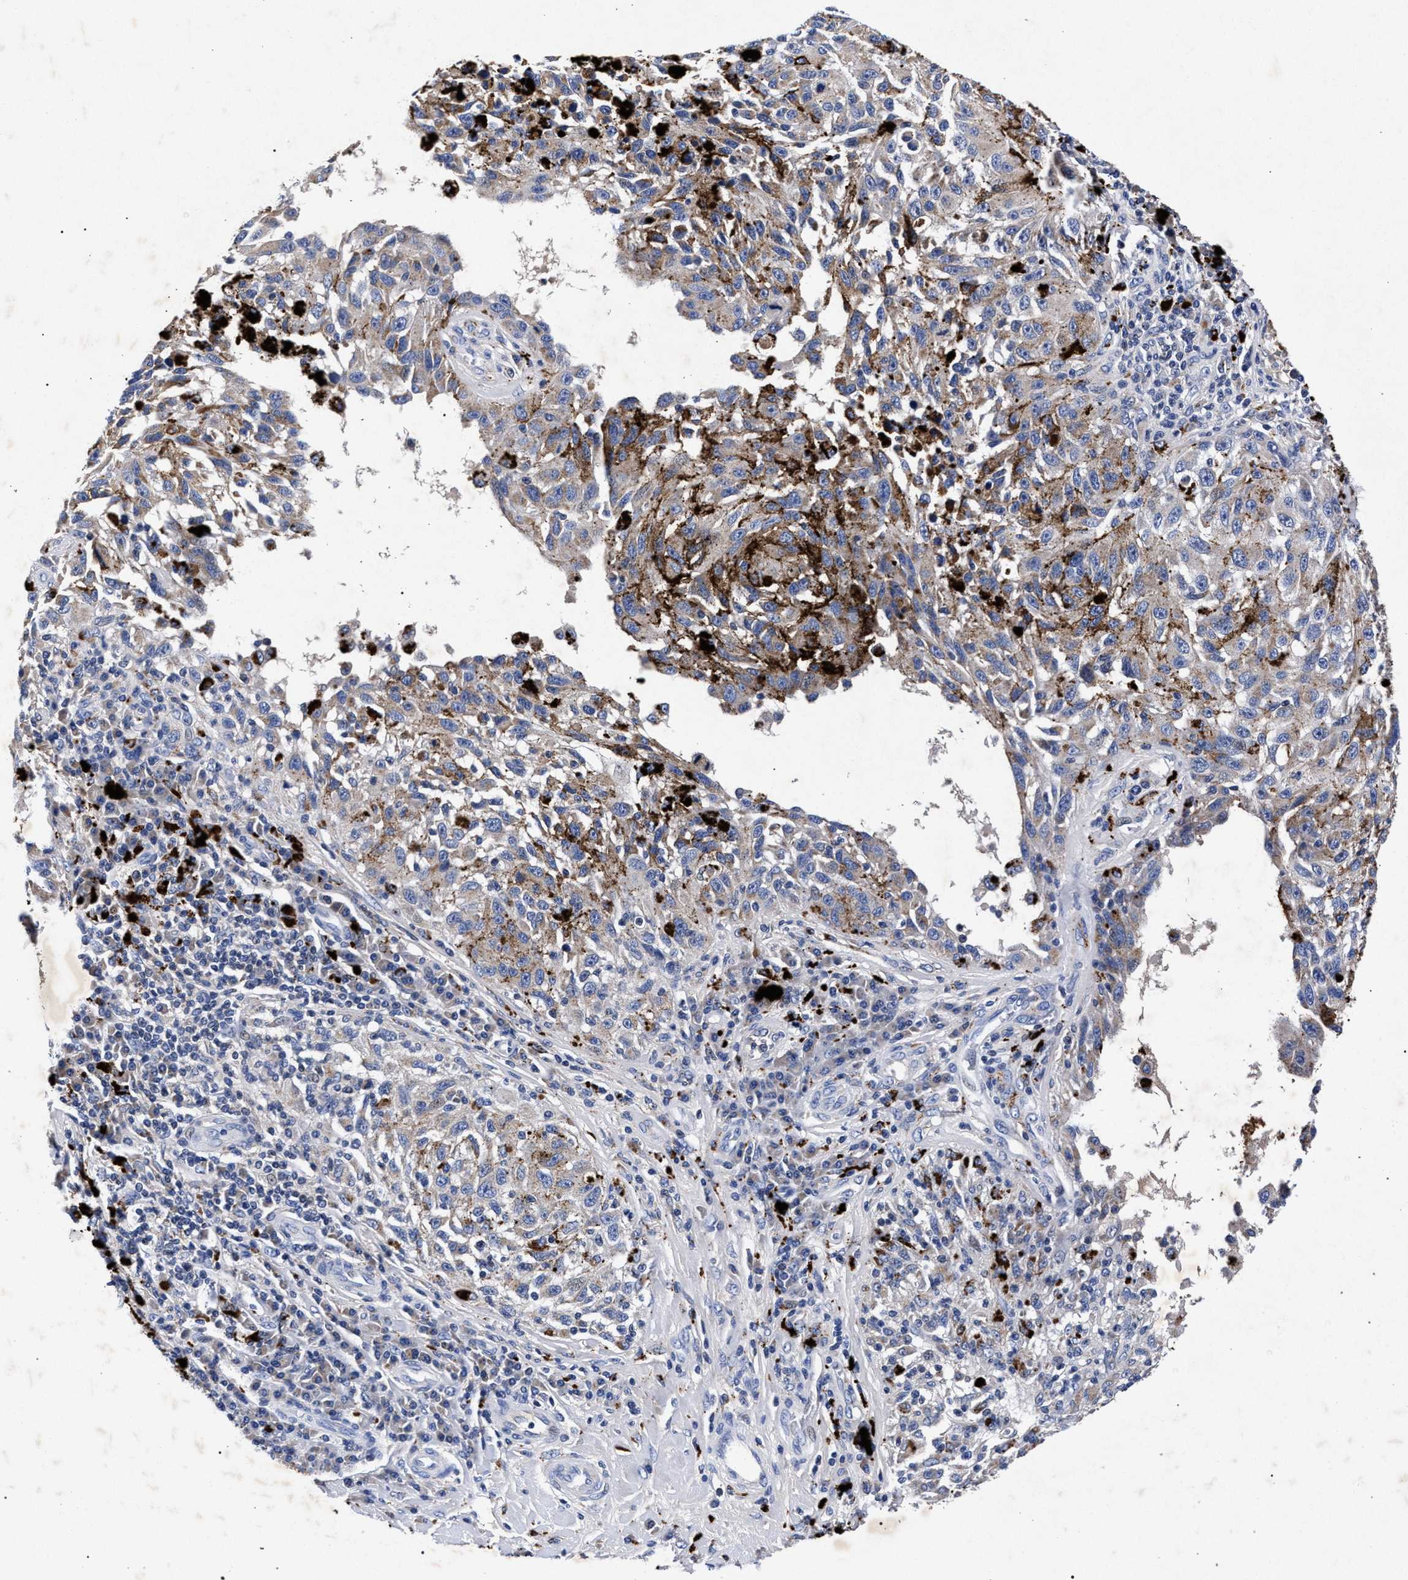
{"staining": {"intensity": "weak", "quantity": "25%-75%", "location": "cytoplasmic/membranous"}, "tissue": "melanoma", "cell_type": "Tumor cells", "image_type": "cancer", "snomed": [{"axis": "morphology", "description": "Malignant melanoma, NOS"}, {"axis": "topography", "description": "Skin"}], "caption": "Immunohistochemistry photomicrograph of human malignant melanoma stained for a protein (brown), which displays low levels of weak cytoplasmic/membranous expression in approximately 25%-75% of tumor cells.", "gene": "HSD17B14", "patient": {"sex": "female", "age": 73}}